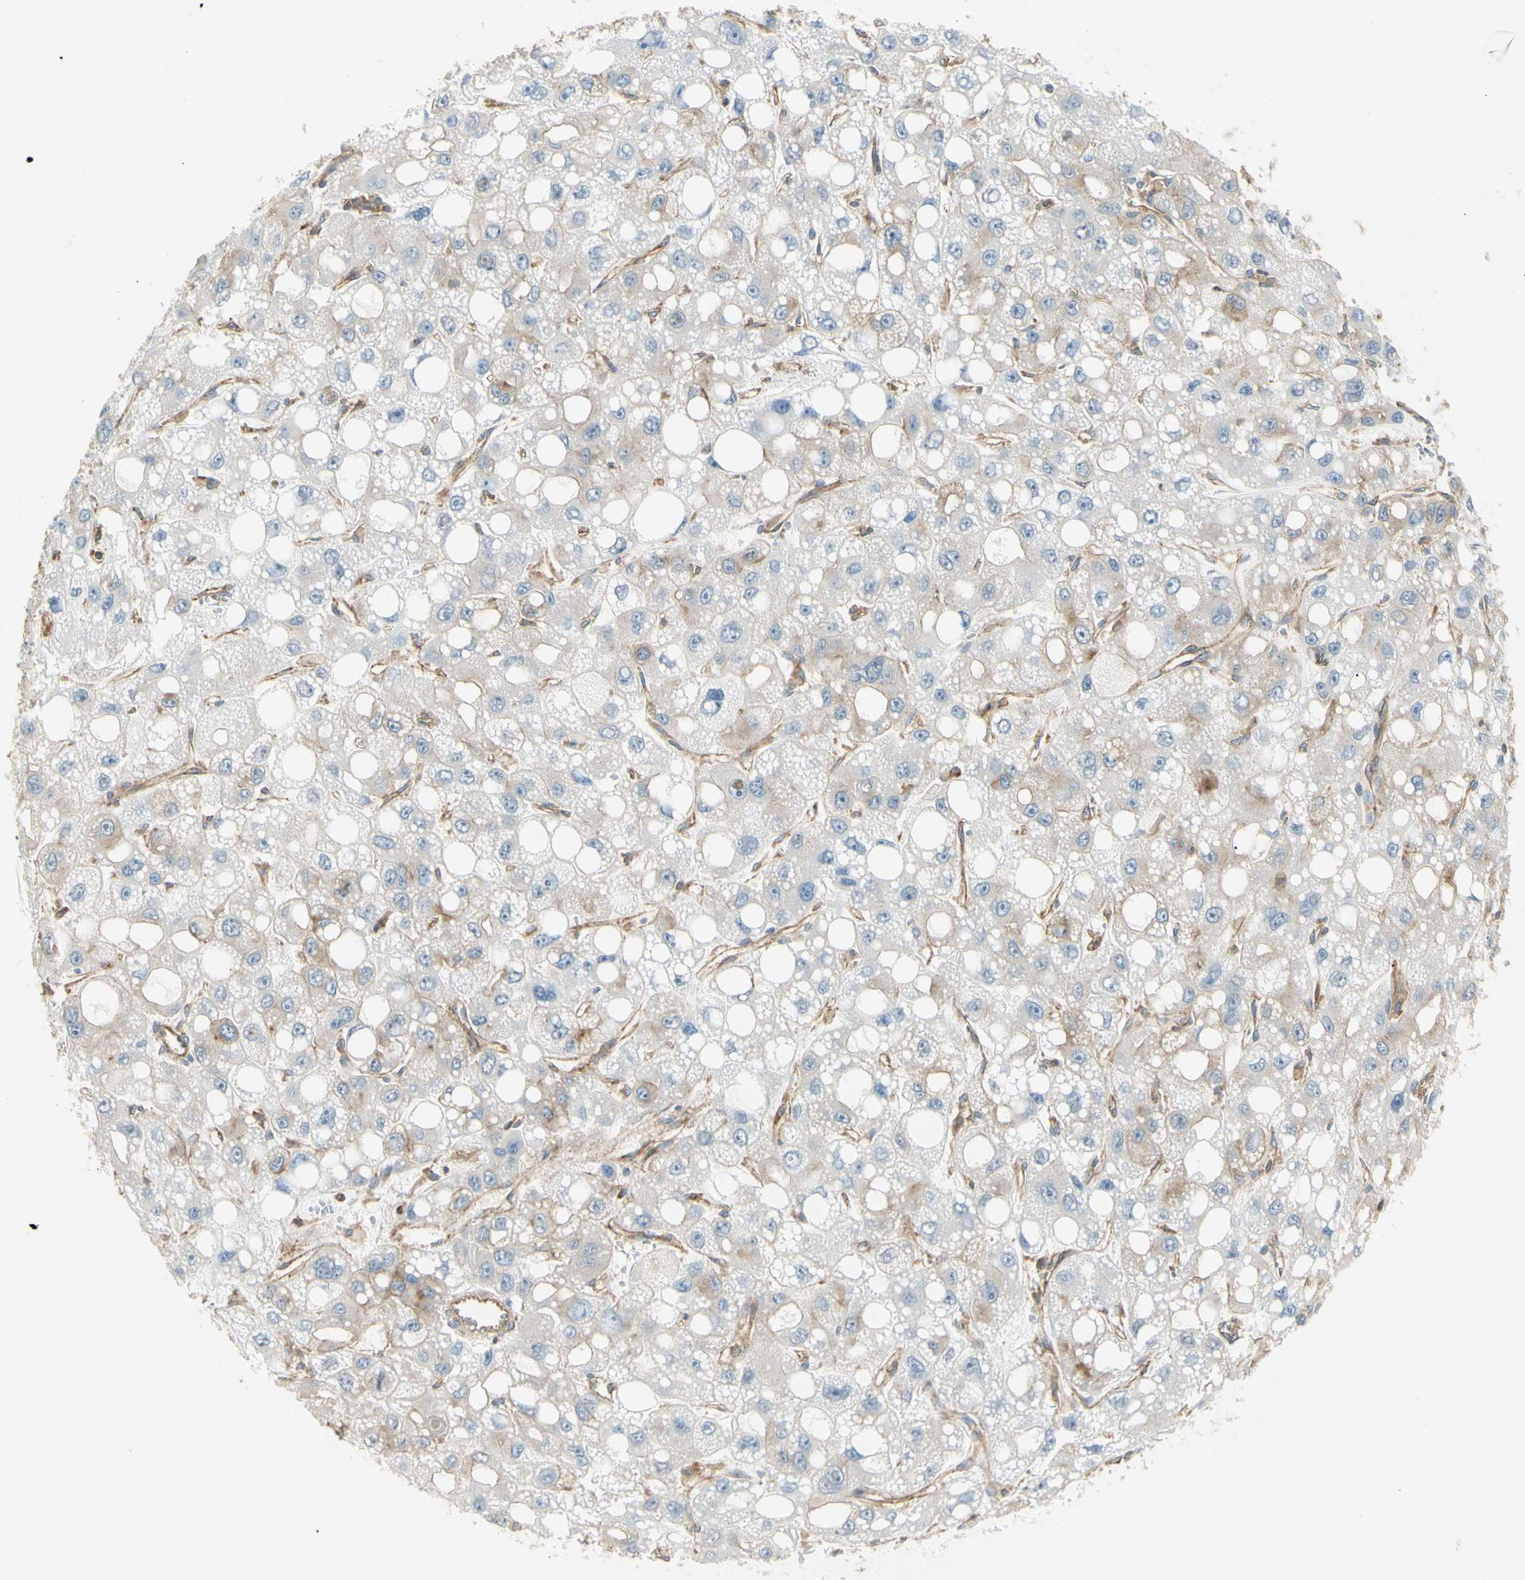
{"staining": {"intensity": "weak", "quantity": "<25%", "location": "cytoplasmic/membranous"}, "tissue": "liver cancer", "cell_type": "Tumor cells", "image_type": "cancer", "snomed": [{"axis": "morphology", "description": "Carcinoma, Hepatocellular, NOS"}, {"axis": "topography", "description": "Liver"}], "caption": "Immunohistochemistry (IHC) photomicrograph of hepatocellular carcinoma (liver) stained for a protein (brown), which reveals no expression in tumor cells.", "gene": "AGFG1", "patient": {"sex": "male", "age": 55}}